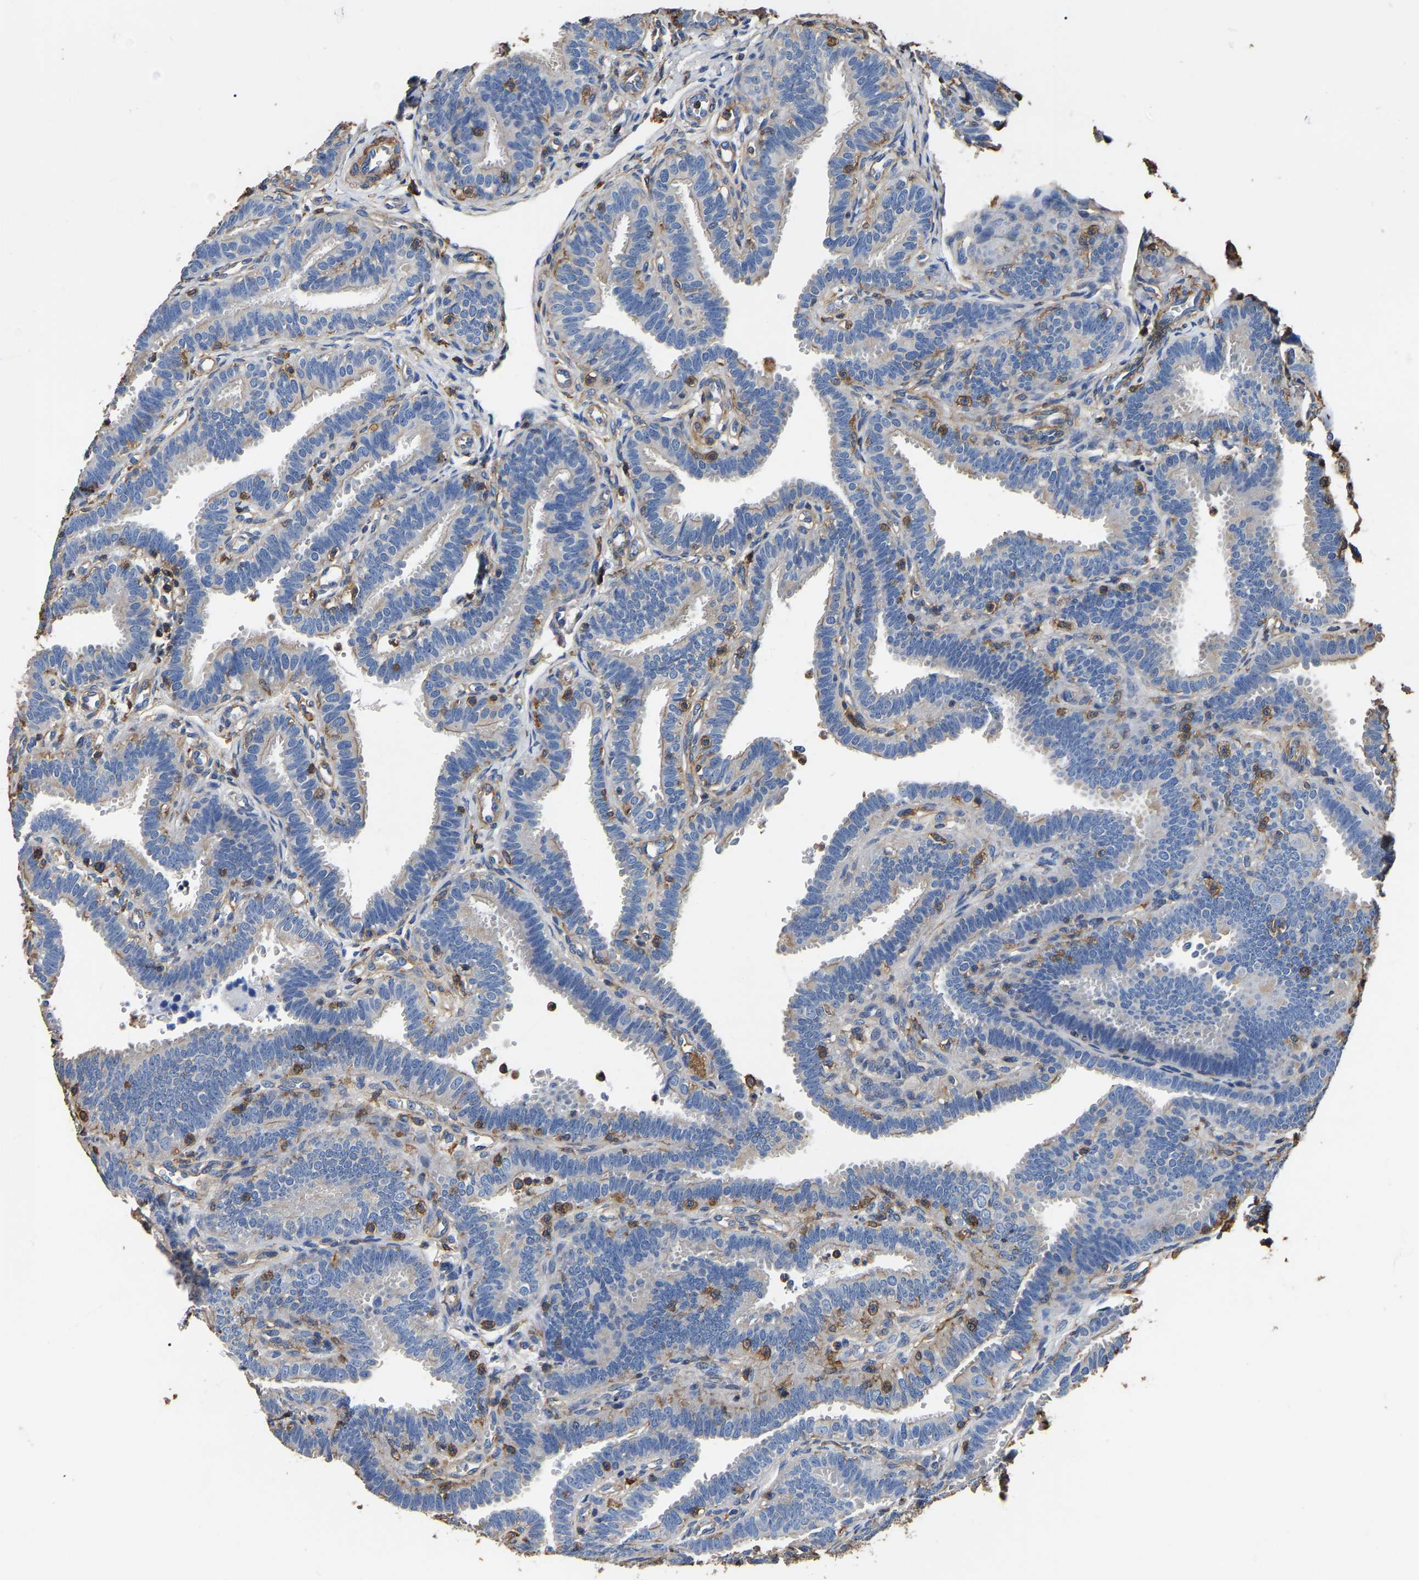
{"staining": {"intensity": "weak", "quantity": "<25%", "location": "cytoplasmic/membranous"}, "tissue": "fallopian tube", "cell_type": "Glandular cells", "image_type": "normal", "snomed": [{"axis": "morphology", "description": "Normal tissue, NOS"}, {"axis": "topography", "description": "Fallopian tube"}, {"axis": "topography", "description": "Placenta"}], "caption": "There is no significant expression in glandular cells of fallopian tube. Nuclei are stained in blue.", "gene": "ARMT1", "patient": {"sex": "female", "age": 34}}